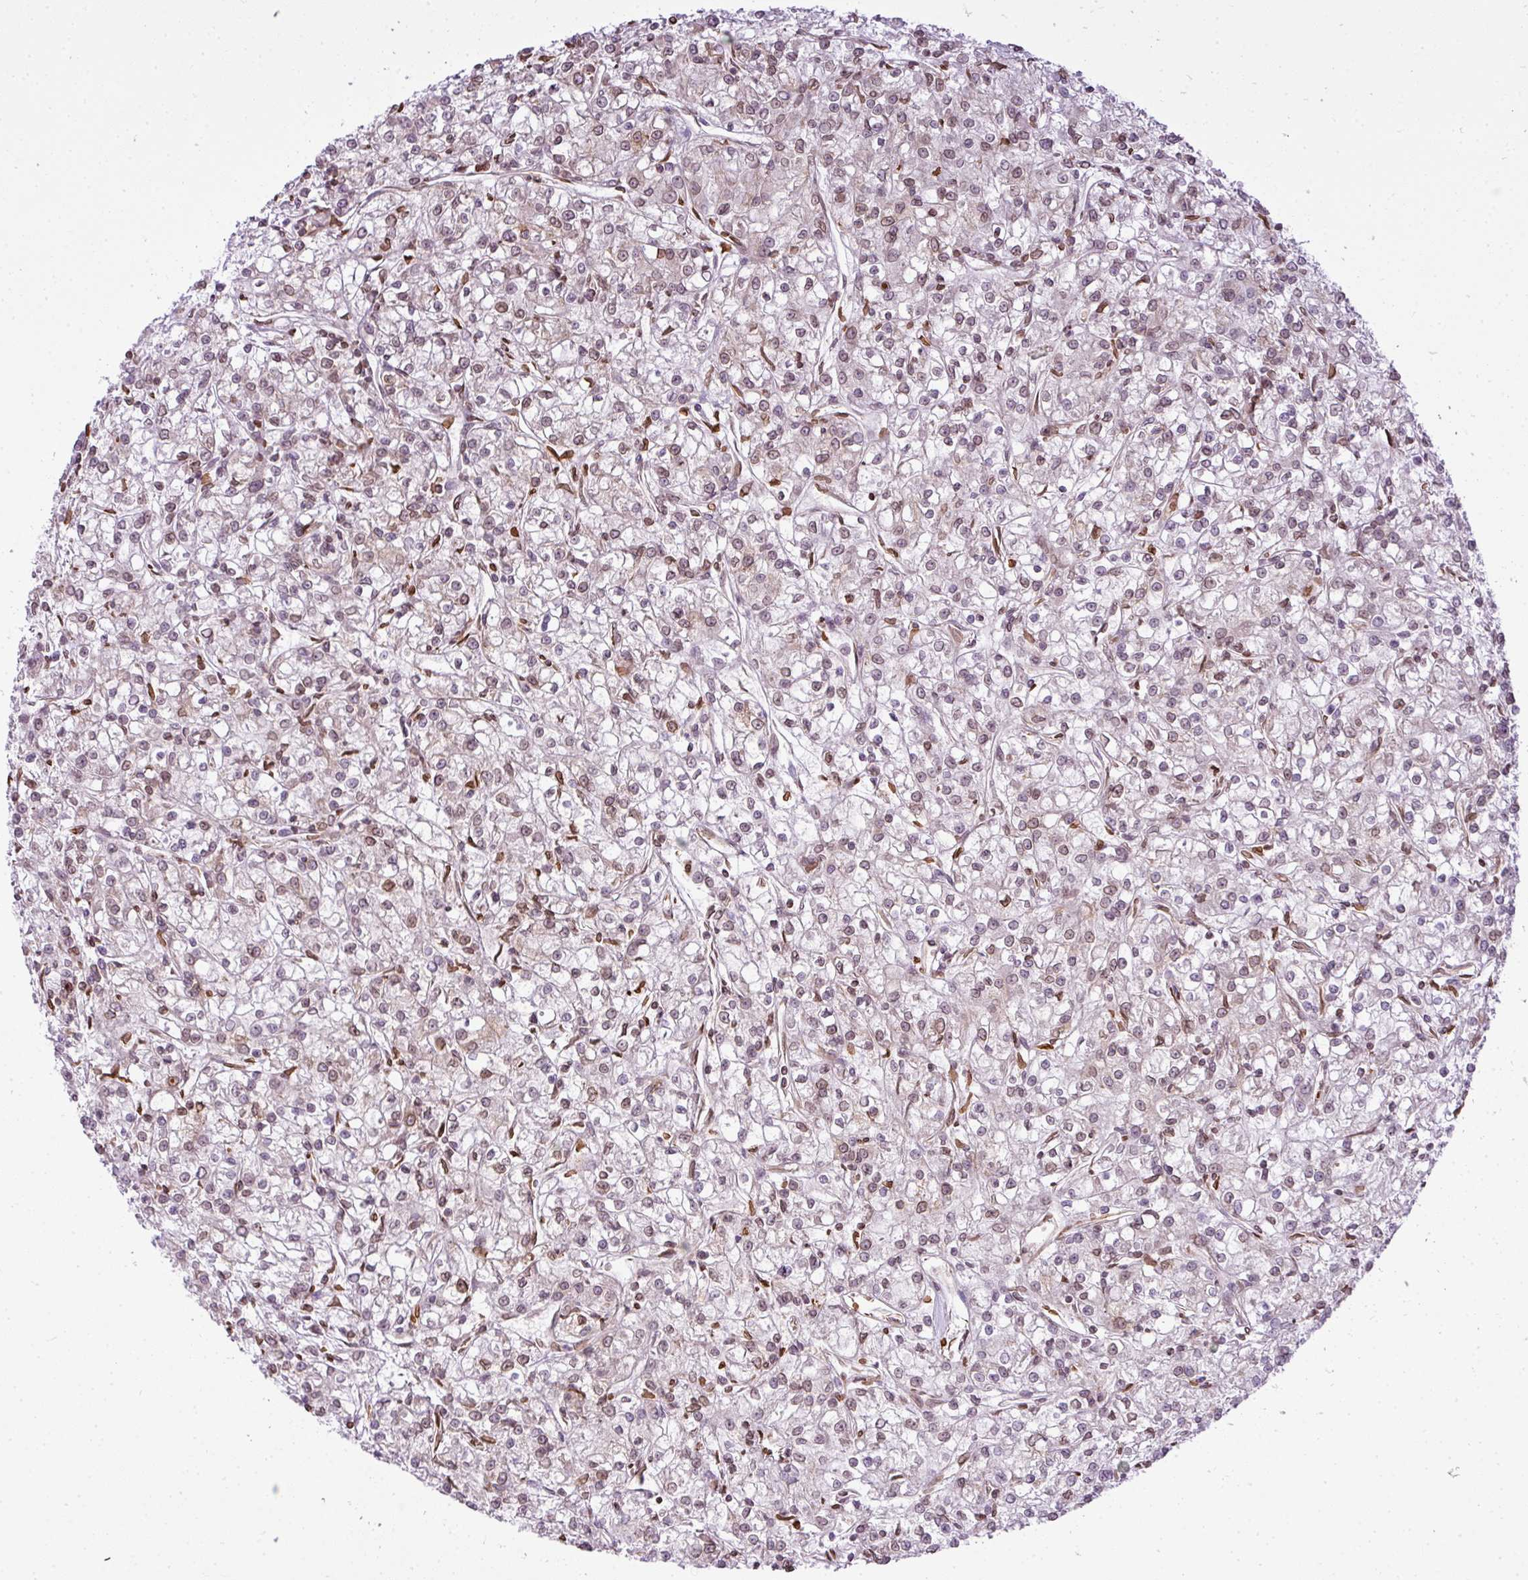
{"staining": {"intensity": "moderate", "quantity": "25%-75%", "location": "nuclear"}, "tissue": "renal cancer", "cell_type": "Tumor cells", "image_type": "cancer", "snomed": [{"axis": "morphology", "description": "Adenocarcinoma, NOS"}, {"axis": "topography", "description": "Kidney"}], "caption": "IHC (DAB) staining of renal cancer reveals moderate nuclear protein positivity in approximately 25%-75% of tumor cells.", "gene": "COX18", "patient": {"sex": "female", "age": 59}}